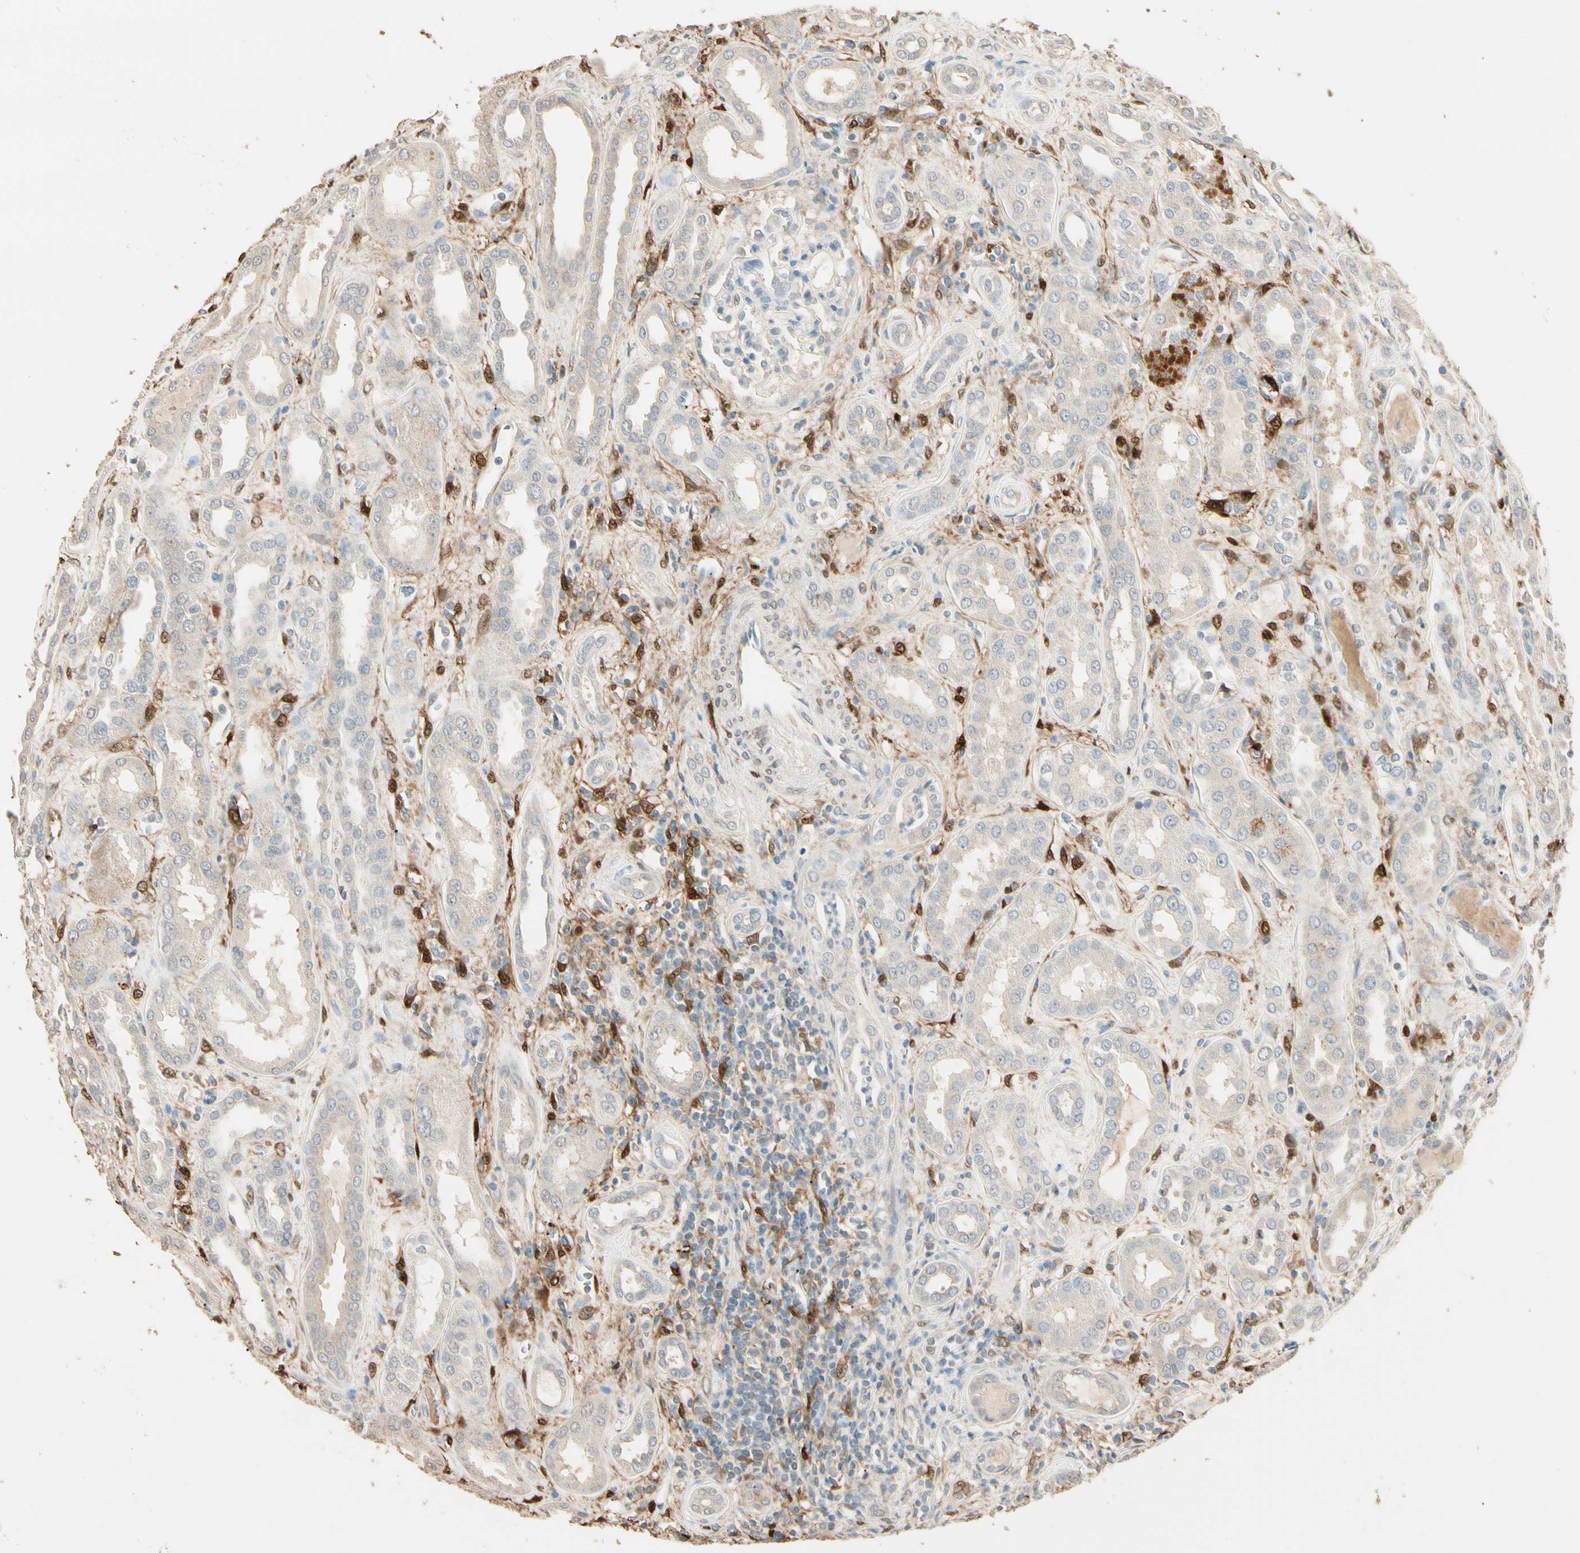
{"staining": {"intensity": "negative", "quantity": "none", "location": "none"}, "tissue": "kidney", "cell_type": "Cells in glomeruli", "image_type": "normal", "snomed": [{"axis": "morphology", "description": "Normal tissue, NOS"}, {"axis": "topography", "description": "Kidney"}], "caption": "An image of human kidney is negative for staining in cells in glomeruli. (Immunohistochemistry (ihc), brightfield microscopy, high magnification).", "gene": "GNE", "patient": {"sex": "male", "age": 59}}